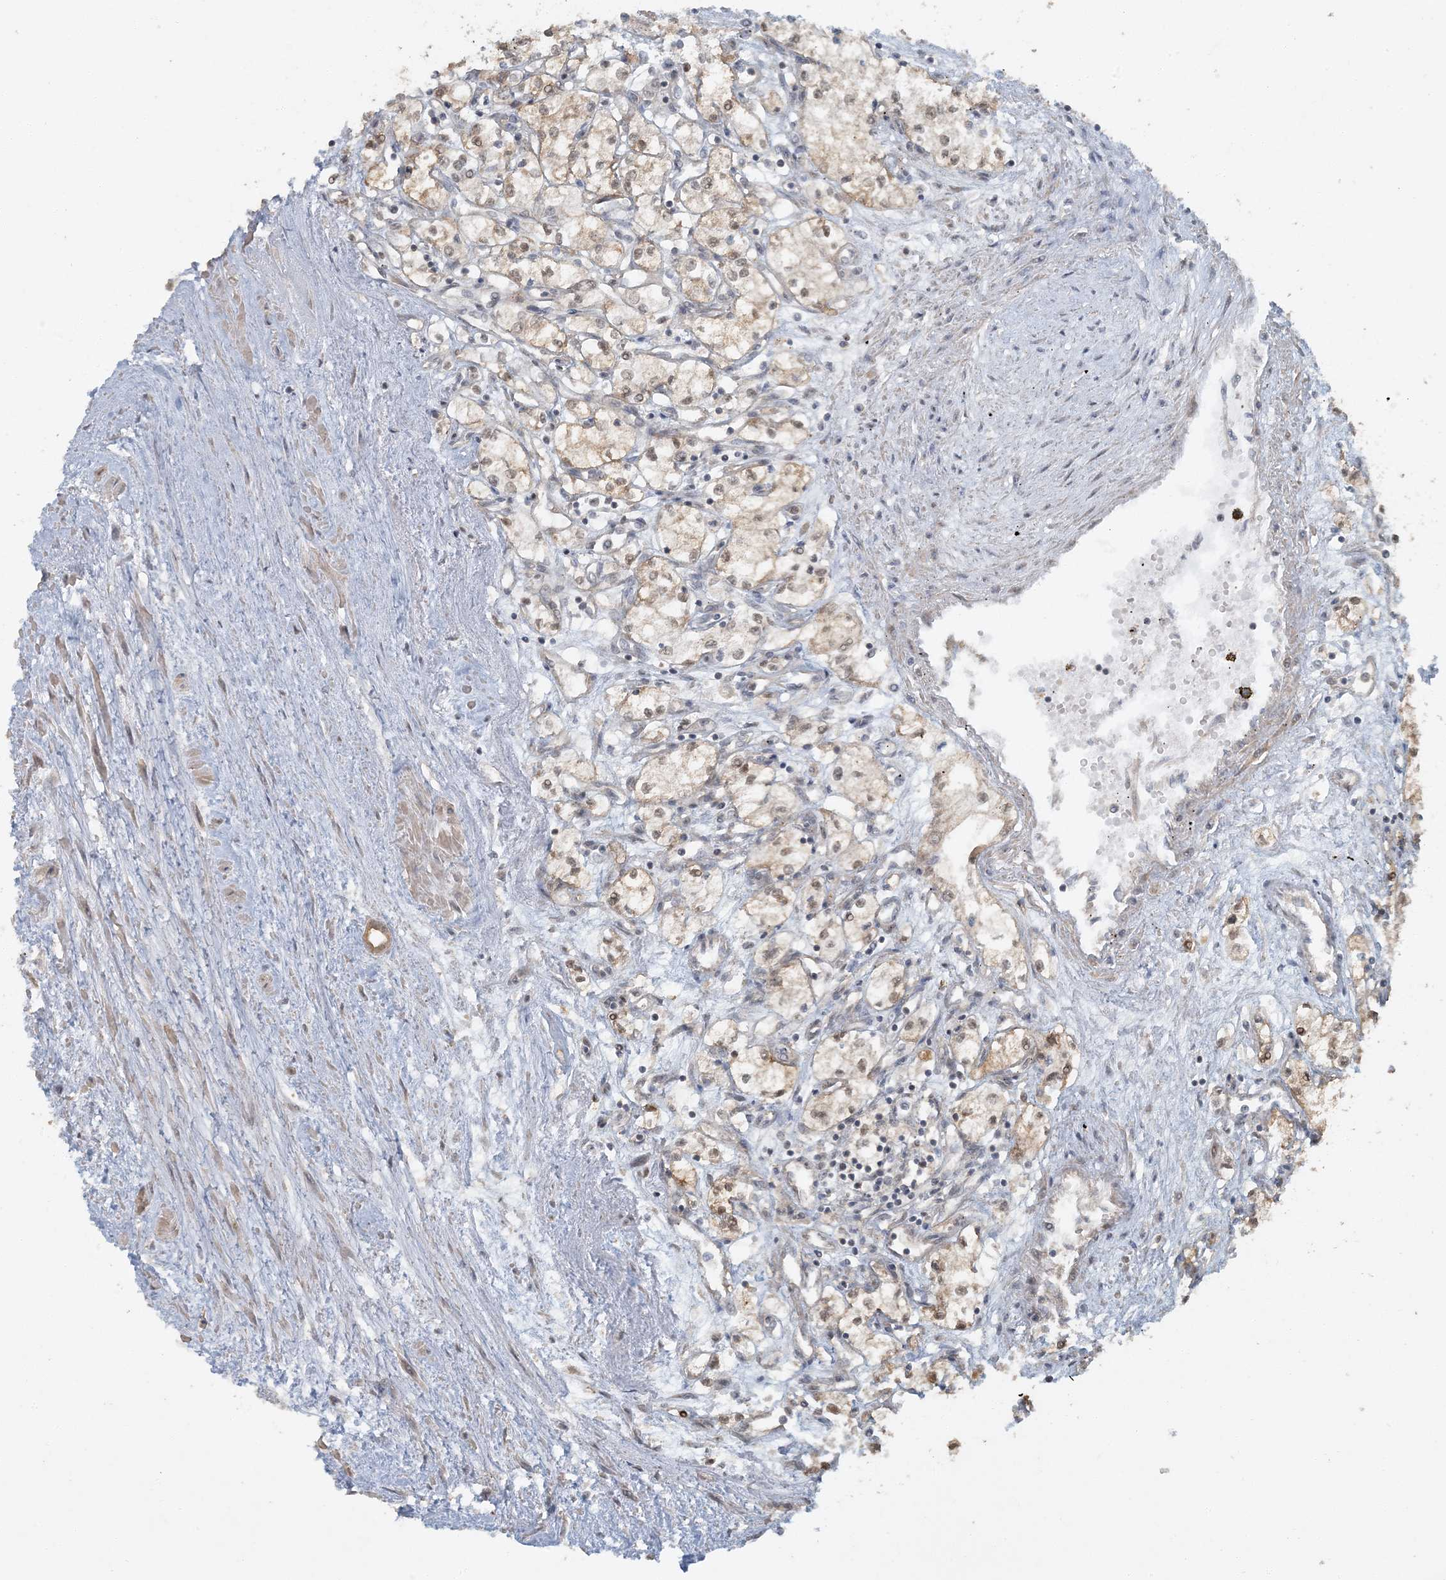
{"staining": {"intensity": "weak", "quantity": ">75%", "location": "cytoplasmic/membranous,nuclear"}, "tissue": "renal cancer", "cell_type": "Tumor cells", "image_type": "cancer", "snomed": [{"axis": "morphology", "description": "Adenocarcinoma, NOS"}, {"axis": "topography", "description": "Kidney"}], "caption": "Renal cancer (adenocarcinoma) stained with immunohistochemistry (IHC) shows weak cytoplasmic/membranous and nuclear positivity in about >75% of tumor cells.", "gene": "AK9", "patient": {"sex": "male", "age": 59}}